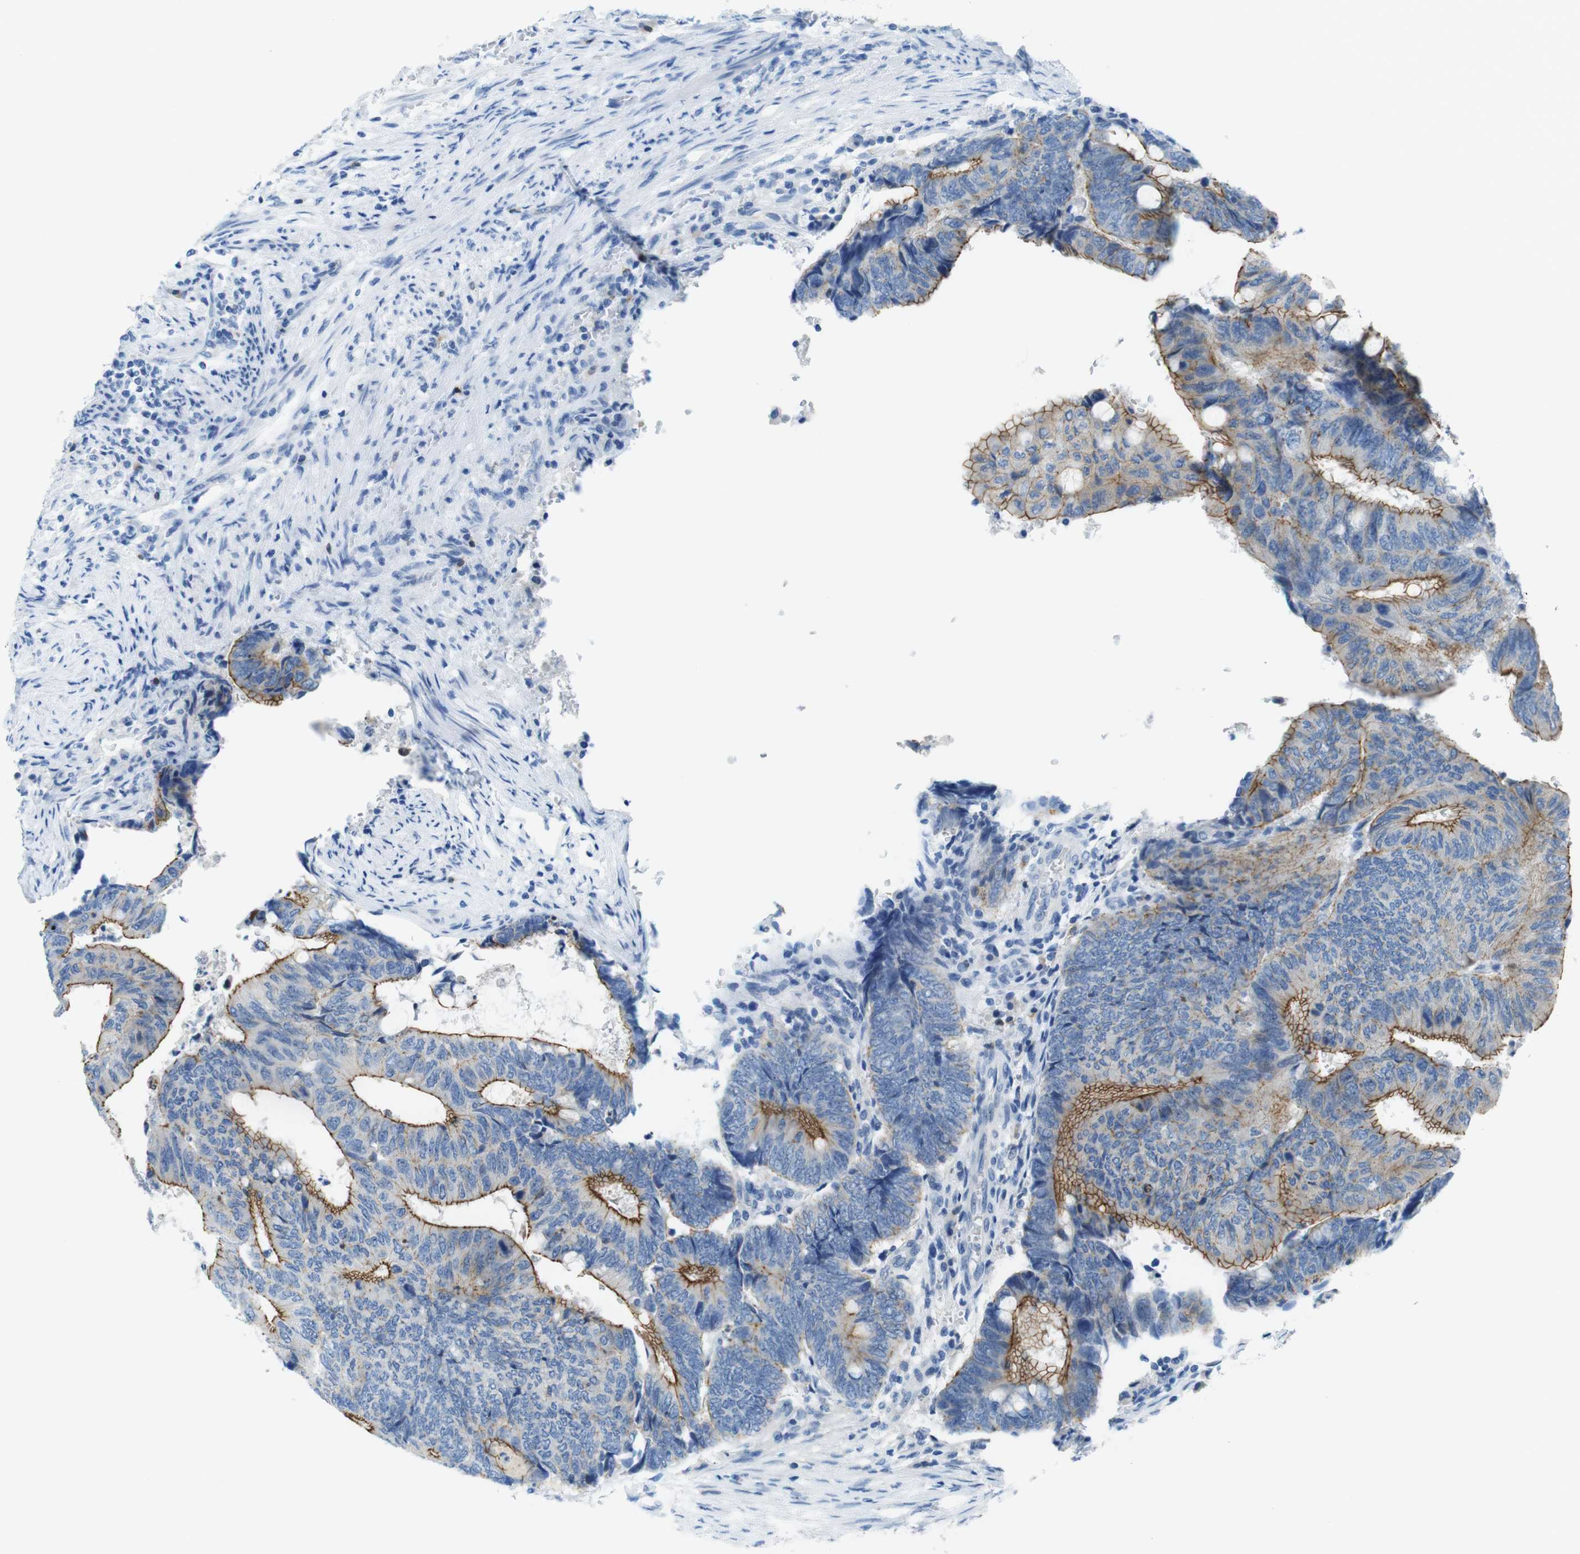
{"staining": {"intensity": "moderate", "quantity": "25%-75%", "location": "cytoplasmic/membranous"}, "tissue": "colorectal cancer", "cell_type": "Tumor cells", "image_type": "cancer", "snomed": [{"axis": "morphology", "description": "Normal tissue, NOS"}, {"axis": "morphology", "description": "Adenocarcinoma, NOS"}, {"axis": "topography", "description": "Rectum"}, {"axis": "topography", "description": "Peripheral nerve tissue"}], "caption": "The photomicrograph demonstrates staining of colorectal cancer, revealing moderate cytoplasmic/membranous protein expression (brown color) within tumor cells. The staining was performed using DAB to visualize the protein expression in brown, while the nuclei were stained in blue with hematoxylin (Magnification: 20x).", "gene": "TJP3", "patient": {"sex": "male", "age": 92}}